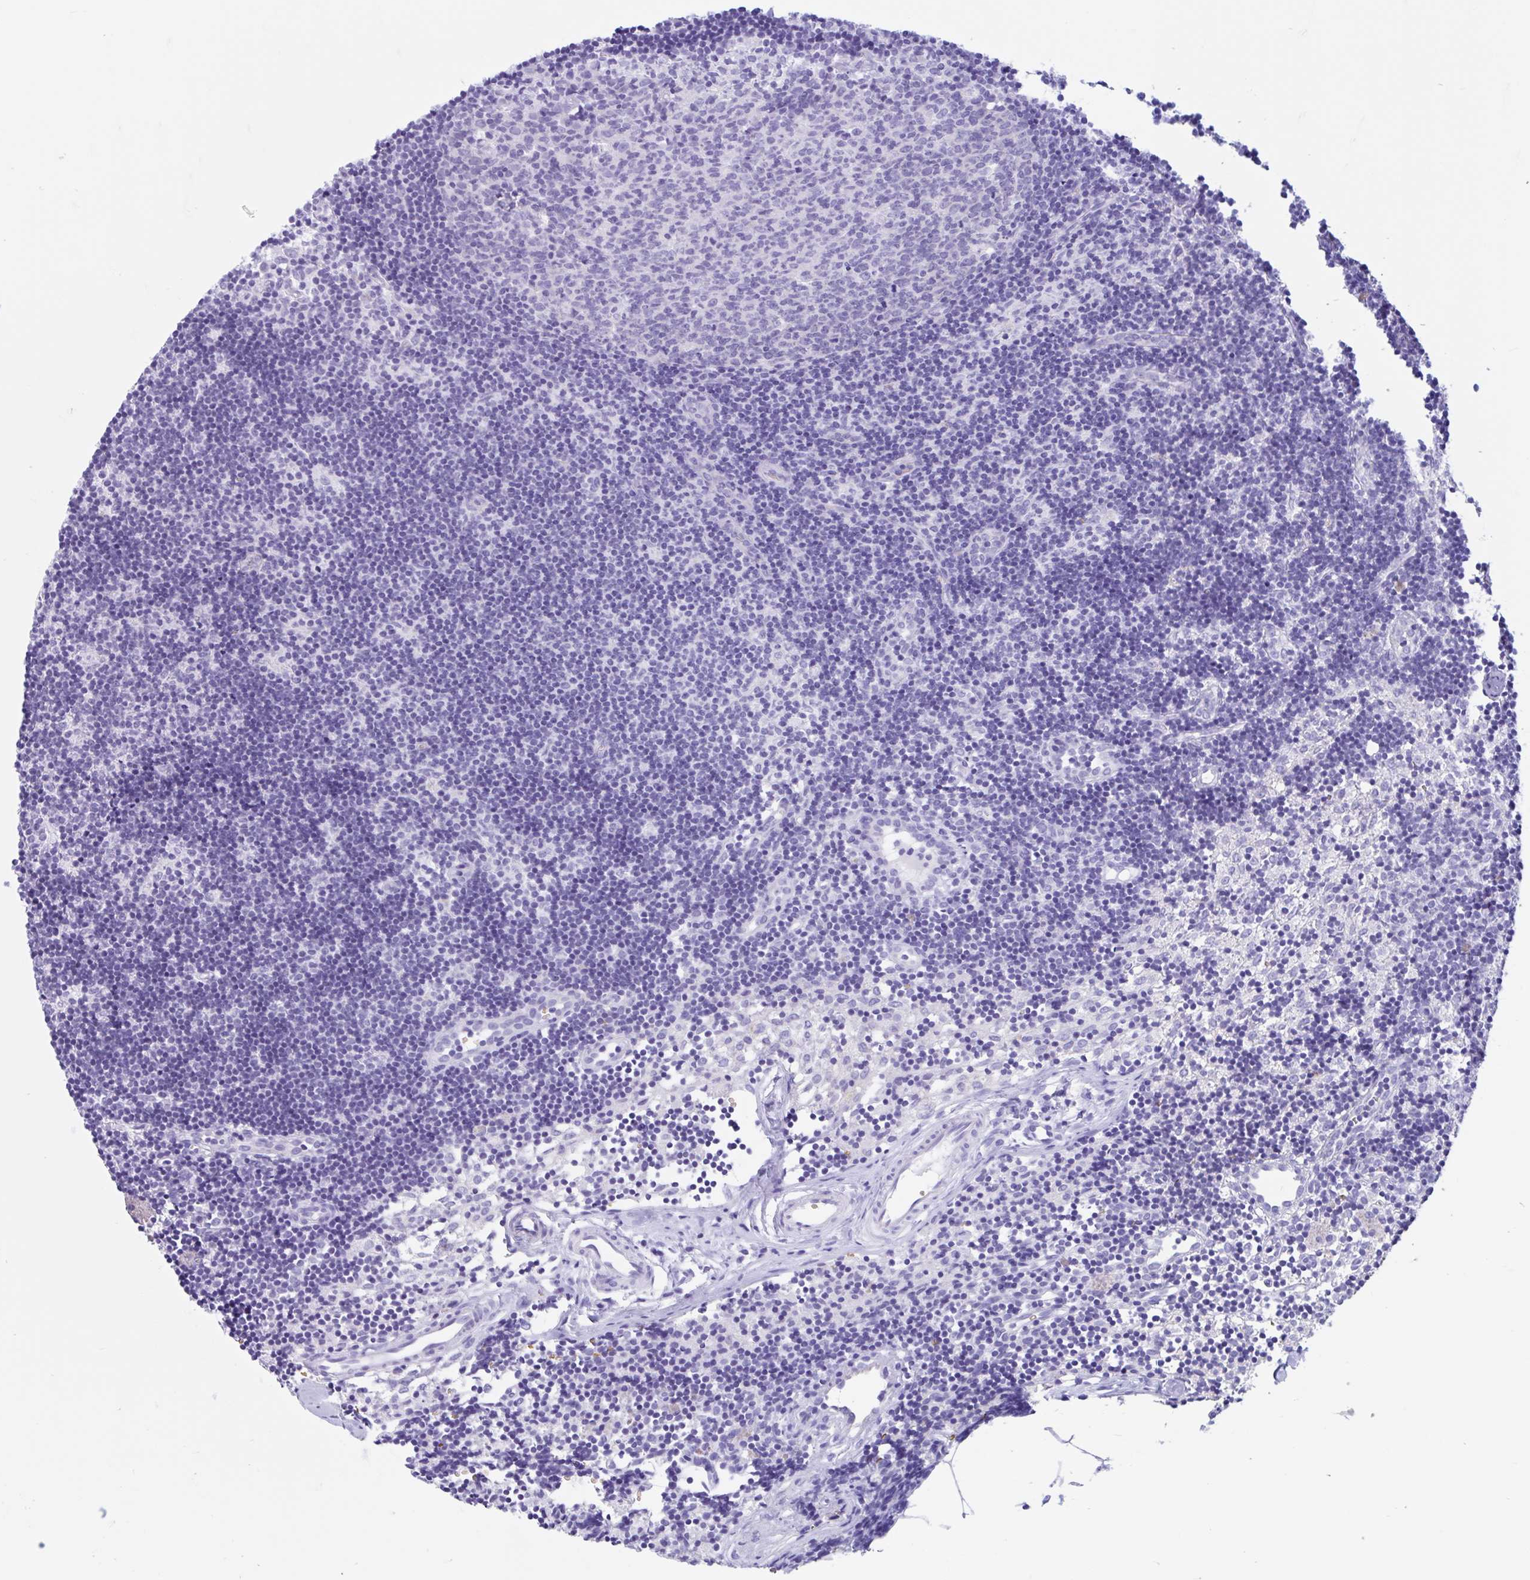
{"staining": {"intensity": "negative", "quantity": "none", "location": "none"}, "tissue": "lymph node", "cell_type": "Germinal center cells", "image_type": "normal", "snomed": [{"axis": "morphology", "description": "Normal tissue, NOS"}, {"axis": "topography", "description": "Lymph node"}], "caption": "High power microscopy image of an immunohistochemistry histopathology image of unremarkable lymph node, revealing no significant positivity in germinal center cells. (DAB (3,3'-diaminobenzidine) immunohistochemistry with hematoxylin counter stain).", "gene": "TMEM79", "patient": {"sex": "female", "age": 31}}